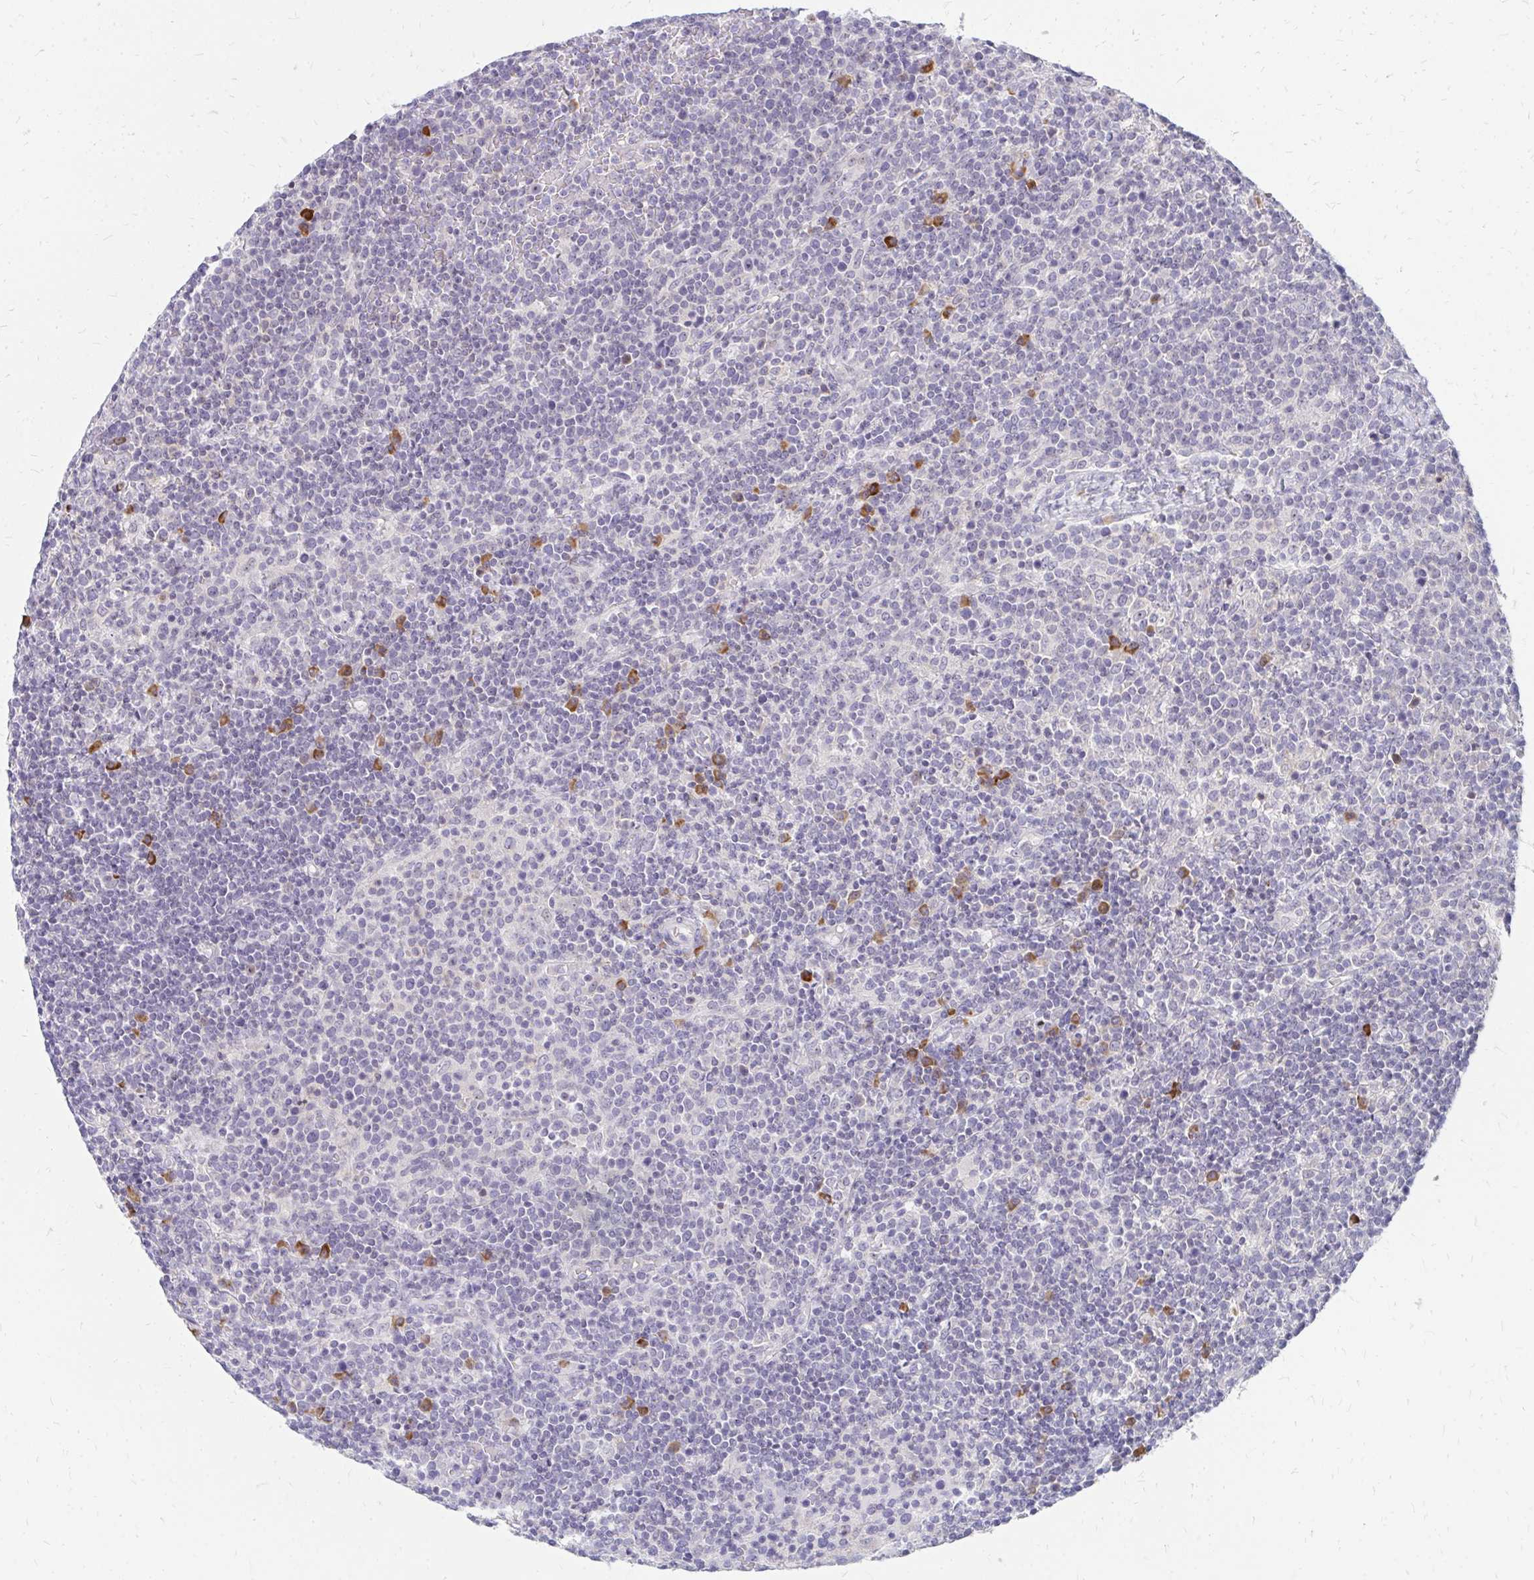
{"staining": {"intensity": "negative", "quantity": "none", "location": "none"}, "tissue": "lymphoma", "cell_type": "Tumor cells", "image_type": "cancer", "snomed": [{"axis": "morphology", "description": "Malignant lymphoma, non-Hodgkin's type, High grade"}, {"axis": "topography", "description": "Lymph node"}], "caption": "High power microscopy histopathology image of an immunohistochemistry (IHC) image of high-grade malignant lymphoma, non-Hodgkin's type, revealing no significant expression in tumor cells. Brightfield microscopy of immunohistochemistry (IHC) stained with DAB (3,3'-diaminobenzidine) (brown) and hematoxylin (blue), captured at high magnification.", "gene": "FAM9A", "patient": {"sex": "male", "age": 61}}